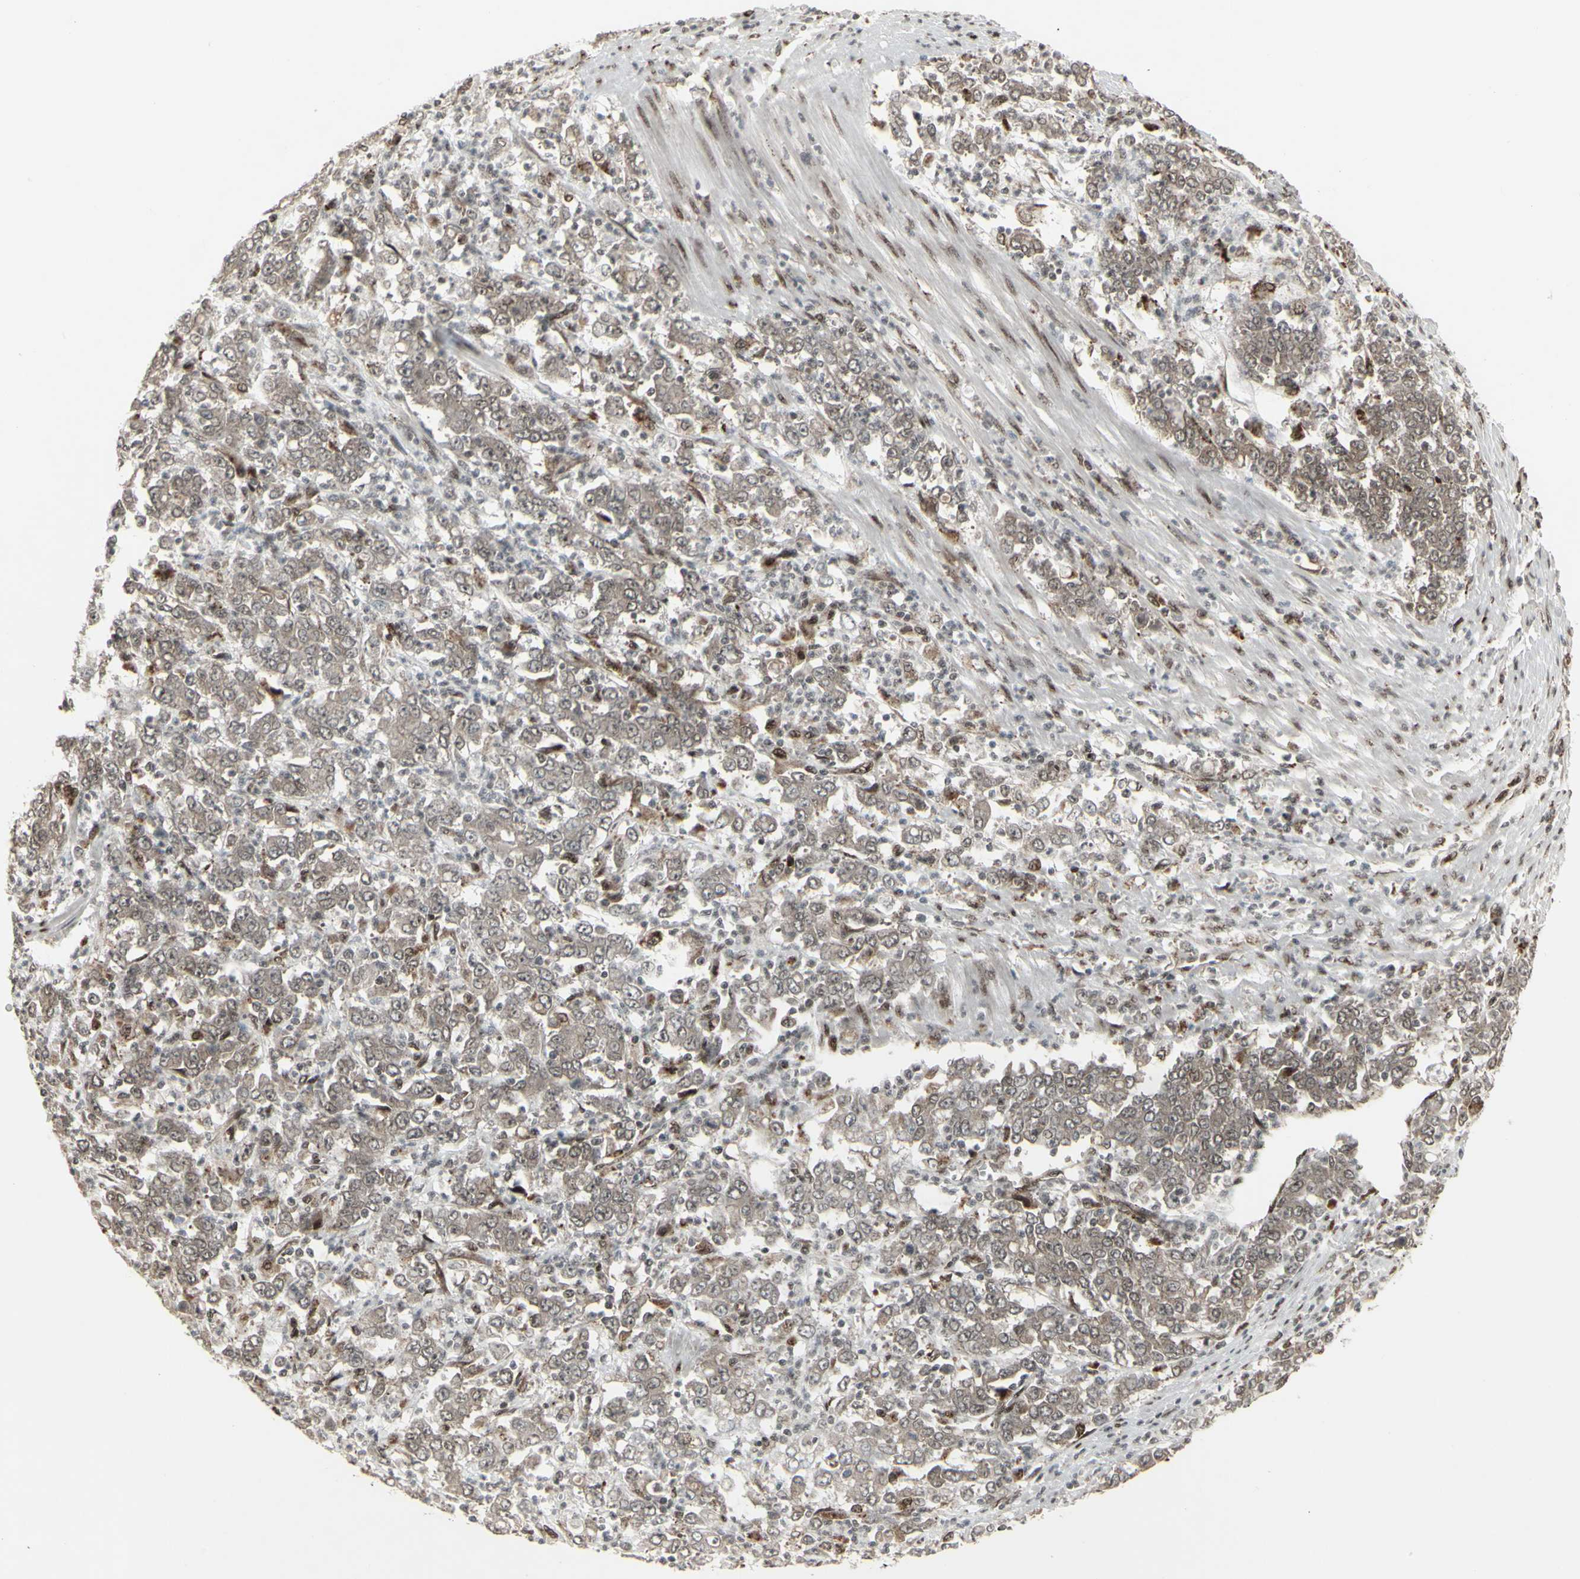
{"staining": {"intensity": "moderate", "quantity": ">75%", "location": "cytoplasmic/membranous"}, "tissue": "stomach cancer", "cell_type": "Tumor cells", "image_type": "cancer", "snomed": [{"axis": "morphology", "description": "Adenocarcinoma, NOS"}, {"axis": "topography", "description": "Stomach, lower"}], "caption": "IHC image of human stomach adenocarcinoma stained for a protein (brown), which exhibits medium levels of moderate cytoplasmic/membranous staining in approximately >75% of tumor cells.", "gene": "CBX1", "patient": {"sex": "female", "age": 71}}